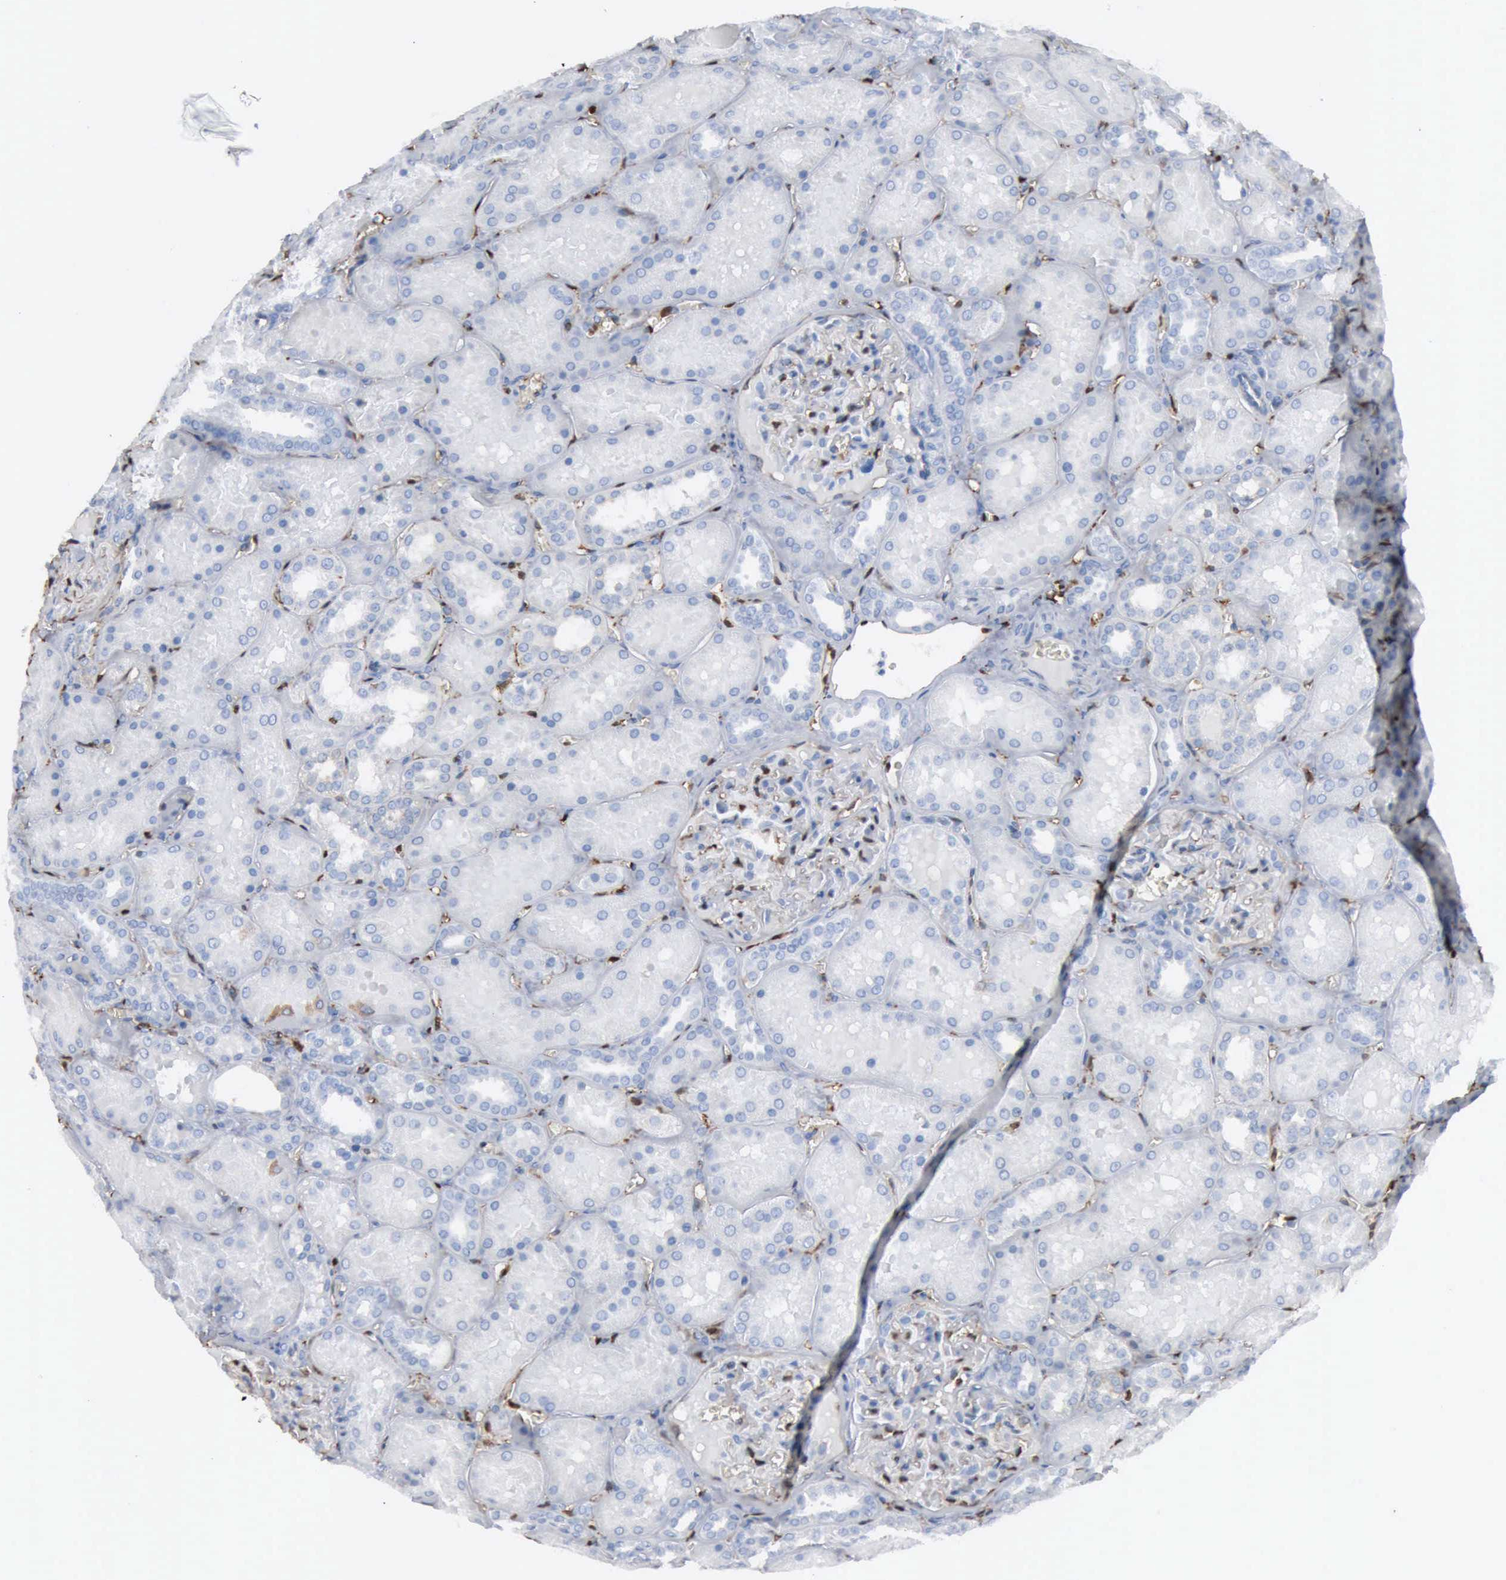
{"staining": {"intensity": "negative", "quantity": "none", "location": "none"}, "tissue": "kidney", "cell_type": "Cells in glomeruli", "image_type": "normal", "snomed": [{"axis": "morphology", "description": "Normal tissue, NOS"}, {"axis": "topography", "description": "Kidney"}], "caption": "Immunohistochemistry (IHC) of benign human kidney exhibits no expression in cells in glomeruli. (Stains: DAB immunohistochemistry (IHC) with hematoxylin counter stain, Microscopy: brightfield microscopy at high magnification).", "gene": "FSCN1", "patient": {"sex": "female", "age": 52}}